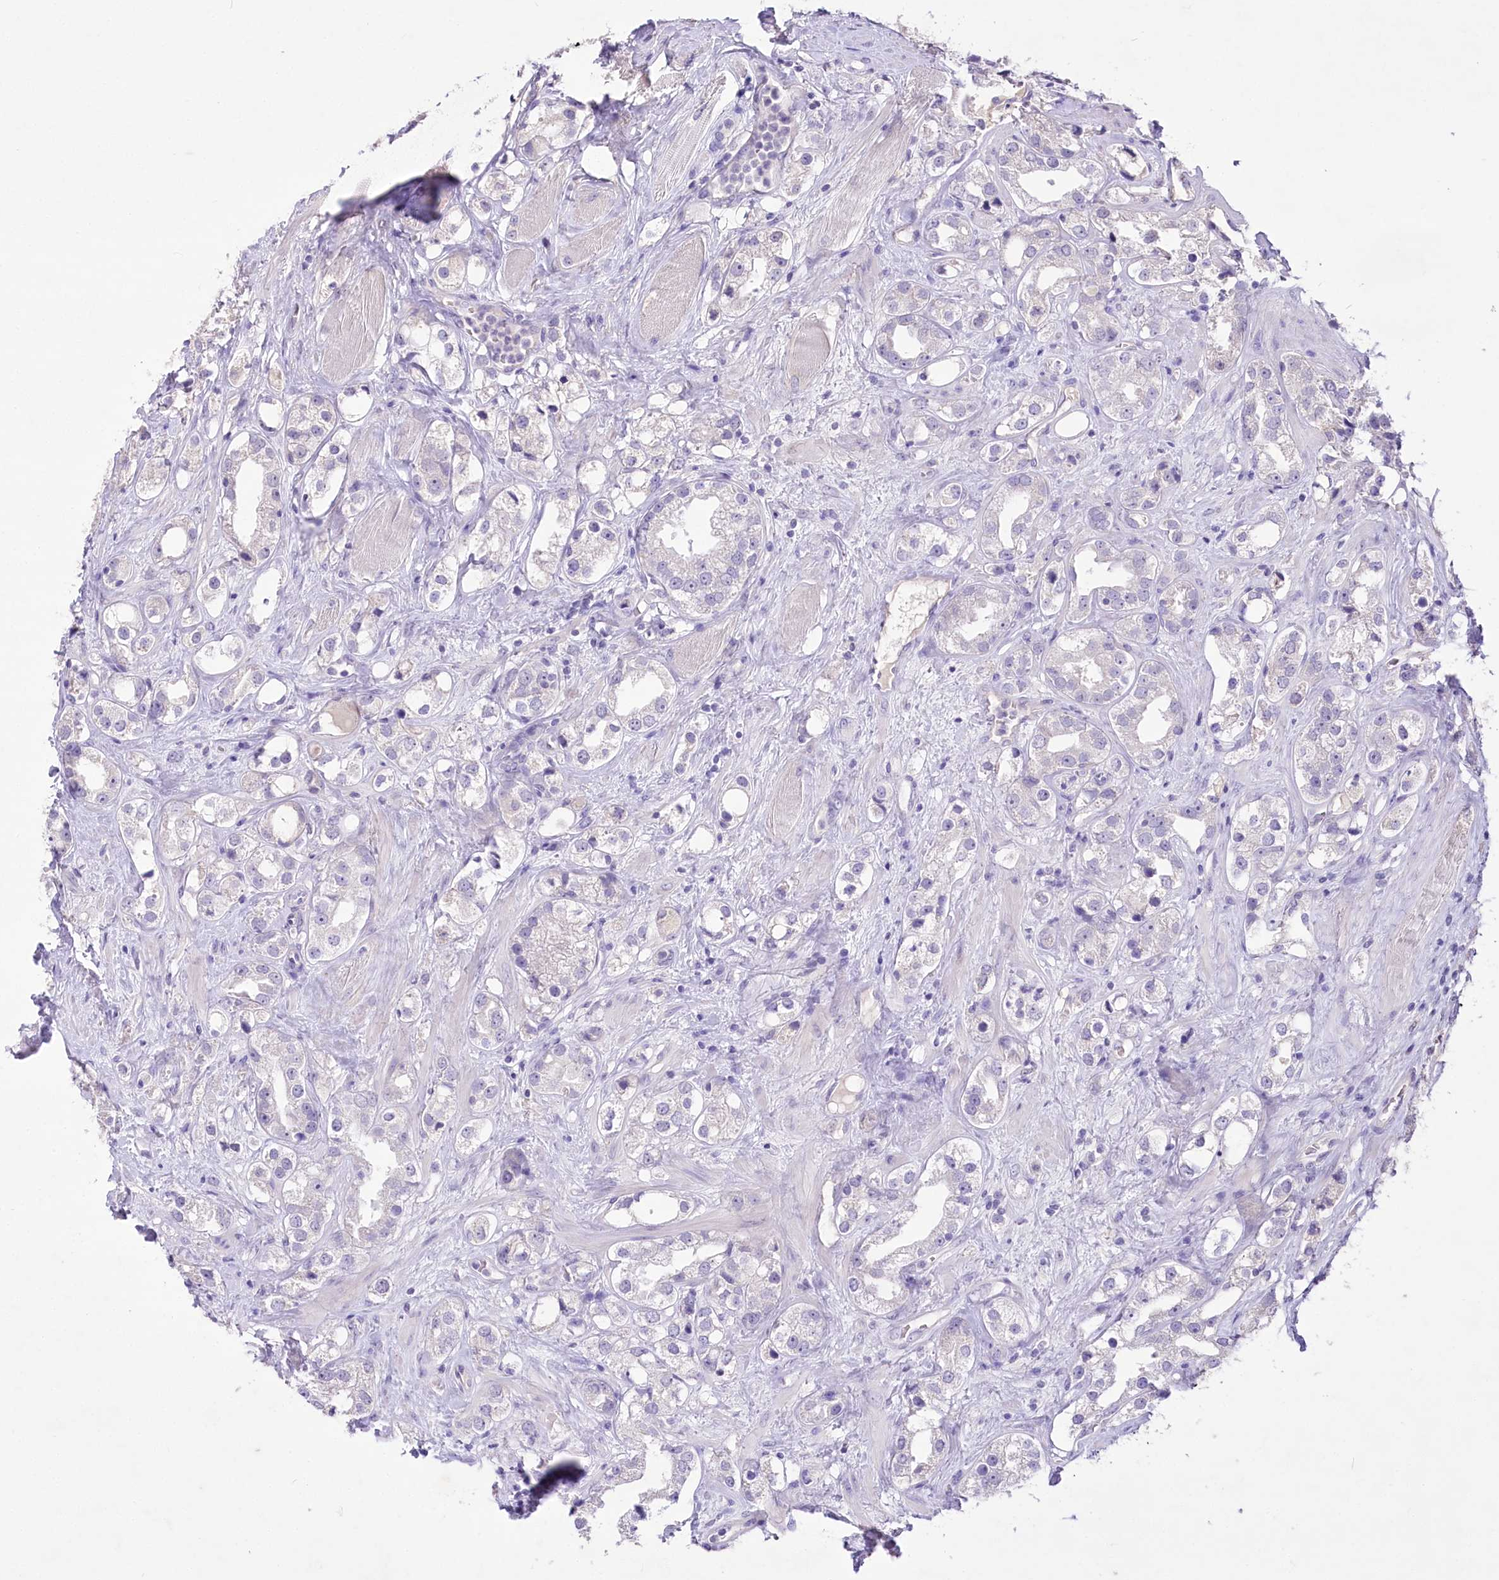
{"staining": {"intensity": "negative", "quantity": "none", "location": "none"}, "tissue": "prostate cancer", "cell_type": "Tumor cells", "image_type": "cancer", "snomed": [{"axis": "morphology", "description": "Adenocarcinoma, NOS"}, {"axis": "topography", "description": "Prostate"}], "caption": "There is no significant positivity in tumor cells of prostate cancer.", "gene": "ENPP1", "patient": {"sex": "male", "age": 79}}